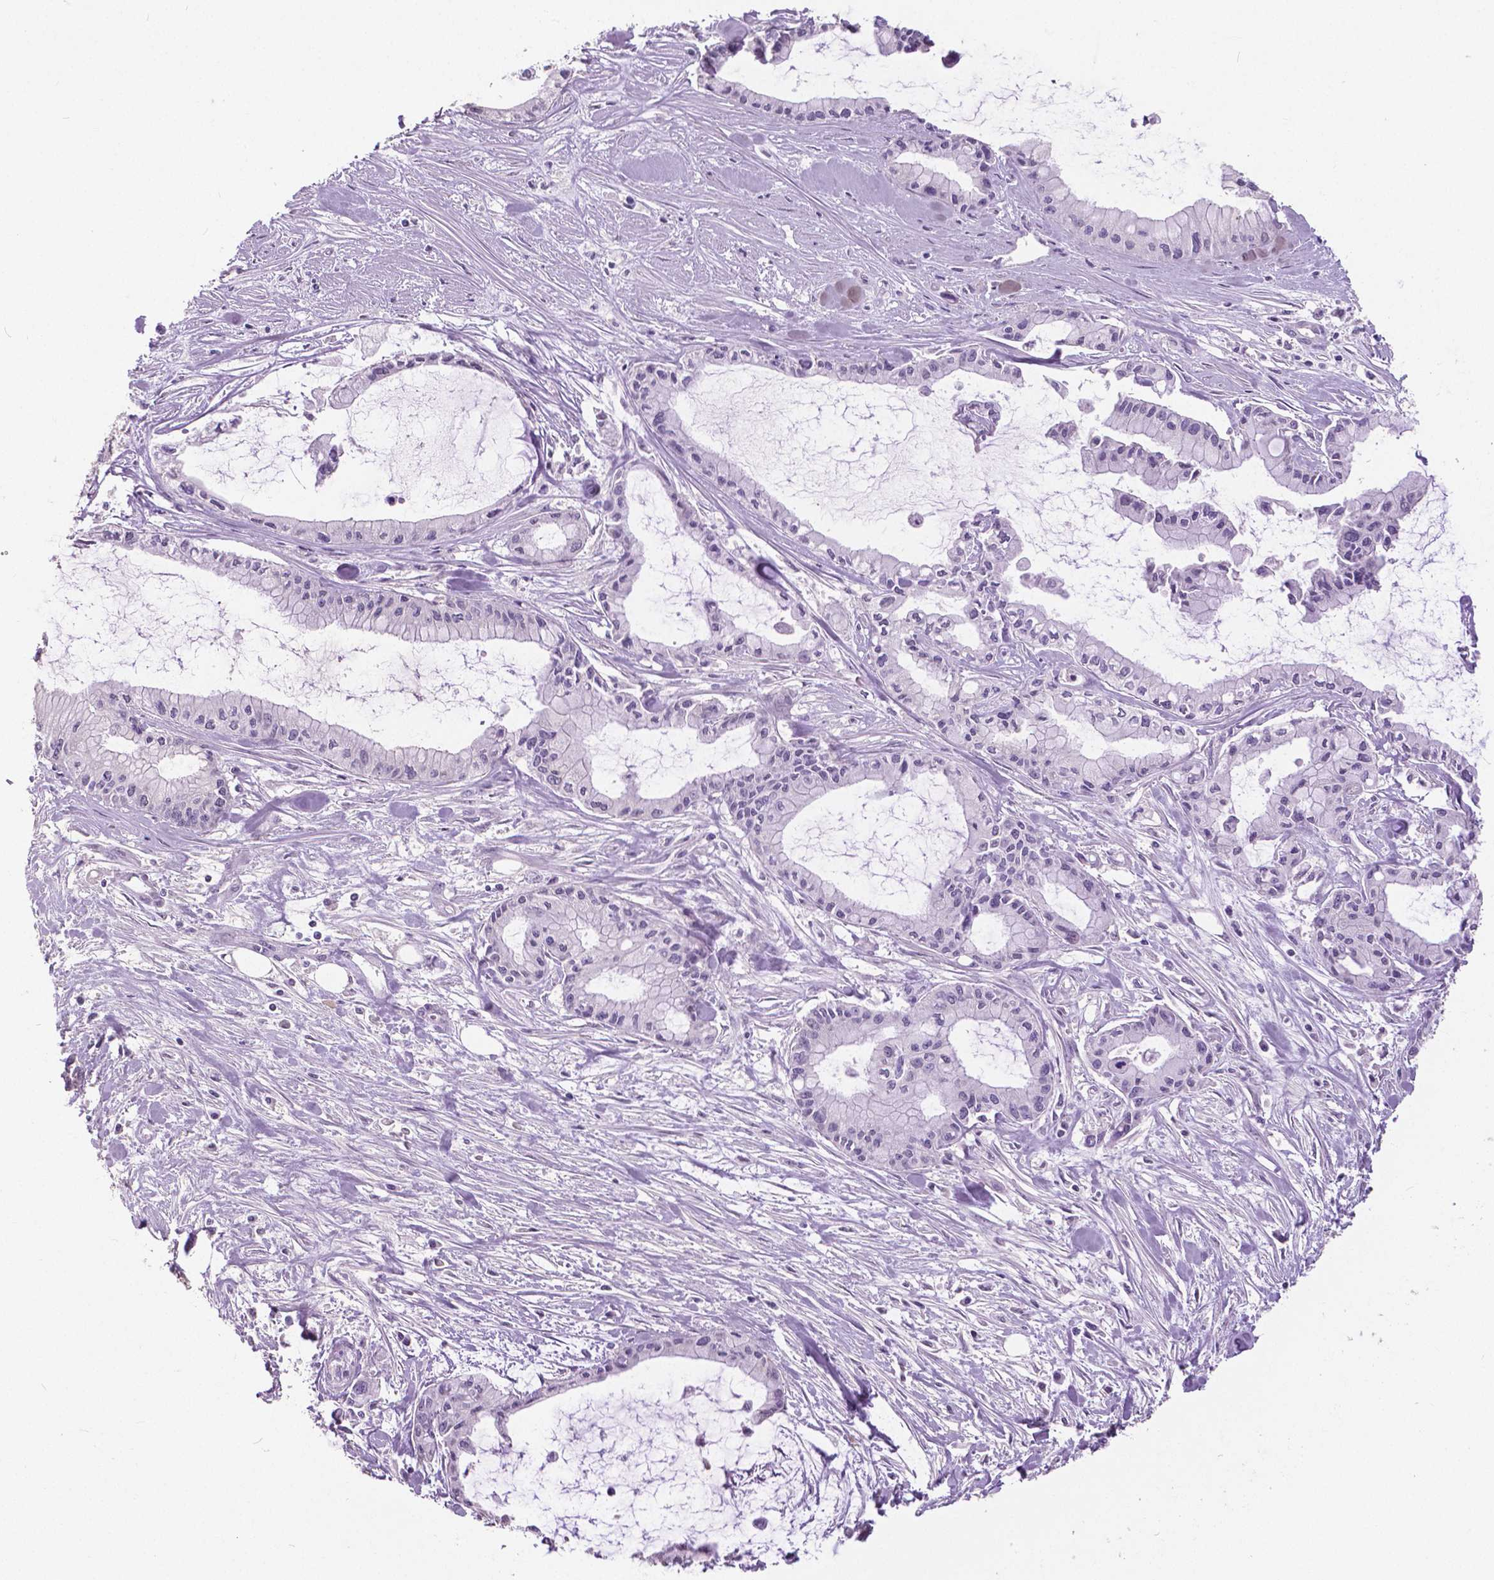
{"staining": {"intensity": "negative", "quantity": "none", "location": "none"}, "tissue": "pancreatic cancer", "cell_type": "Tumor cells", "image_type": "cancer", "snomed": [{"axis": "morphology", "description": "Adenocarcinoma, NOS"}, {"axis": "topography", "description": "Pancreas"}], "caption": "A photomicrograph of pancreatic adenocarcinoma stained for a protein displays no brown staining in tumor cells. The staining is performed using DAB (3,3'-diaminobenzidine) brown chromogen with nuclei counter-stained in using hematoxylin.", "gene": "GRIN2A", "patient": {"sex": "male", "age": 48}}